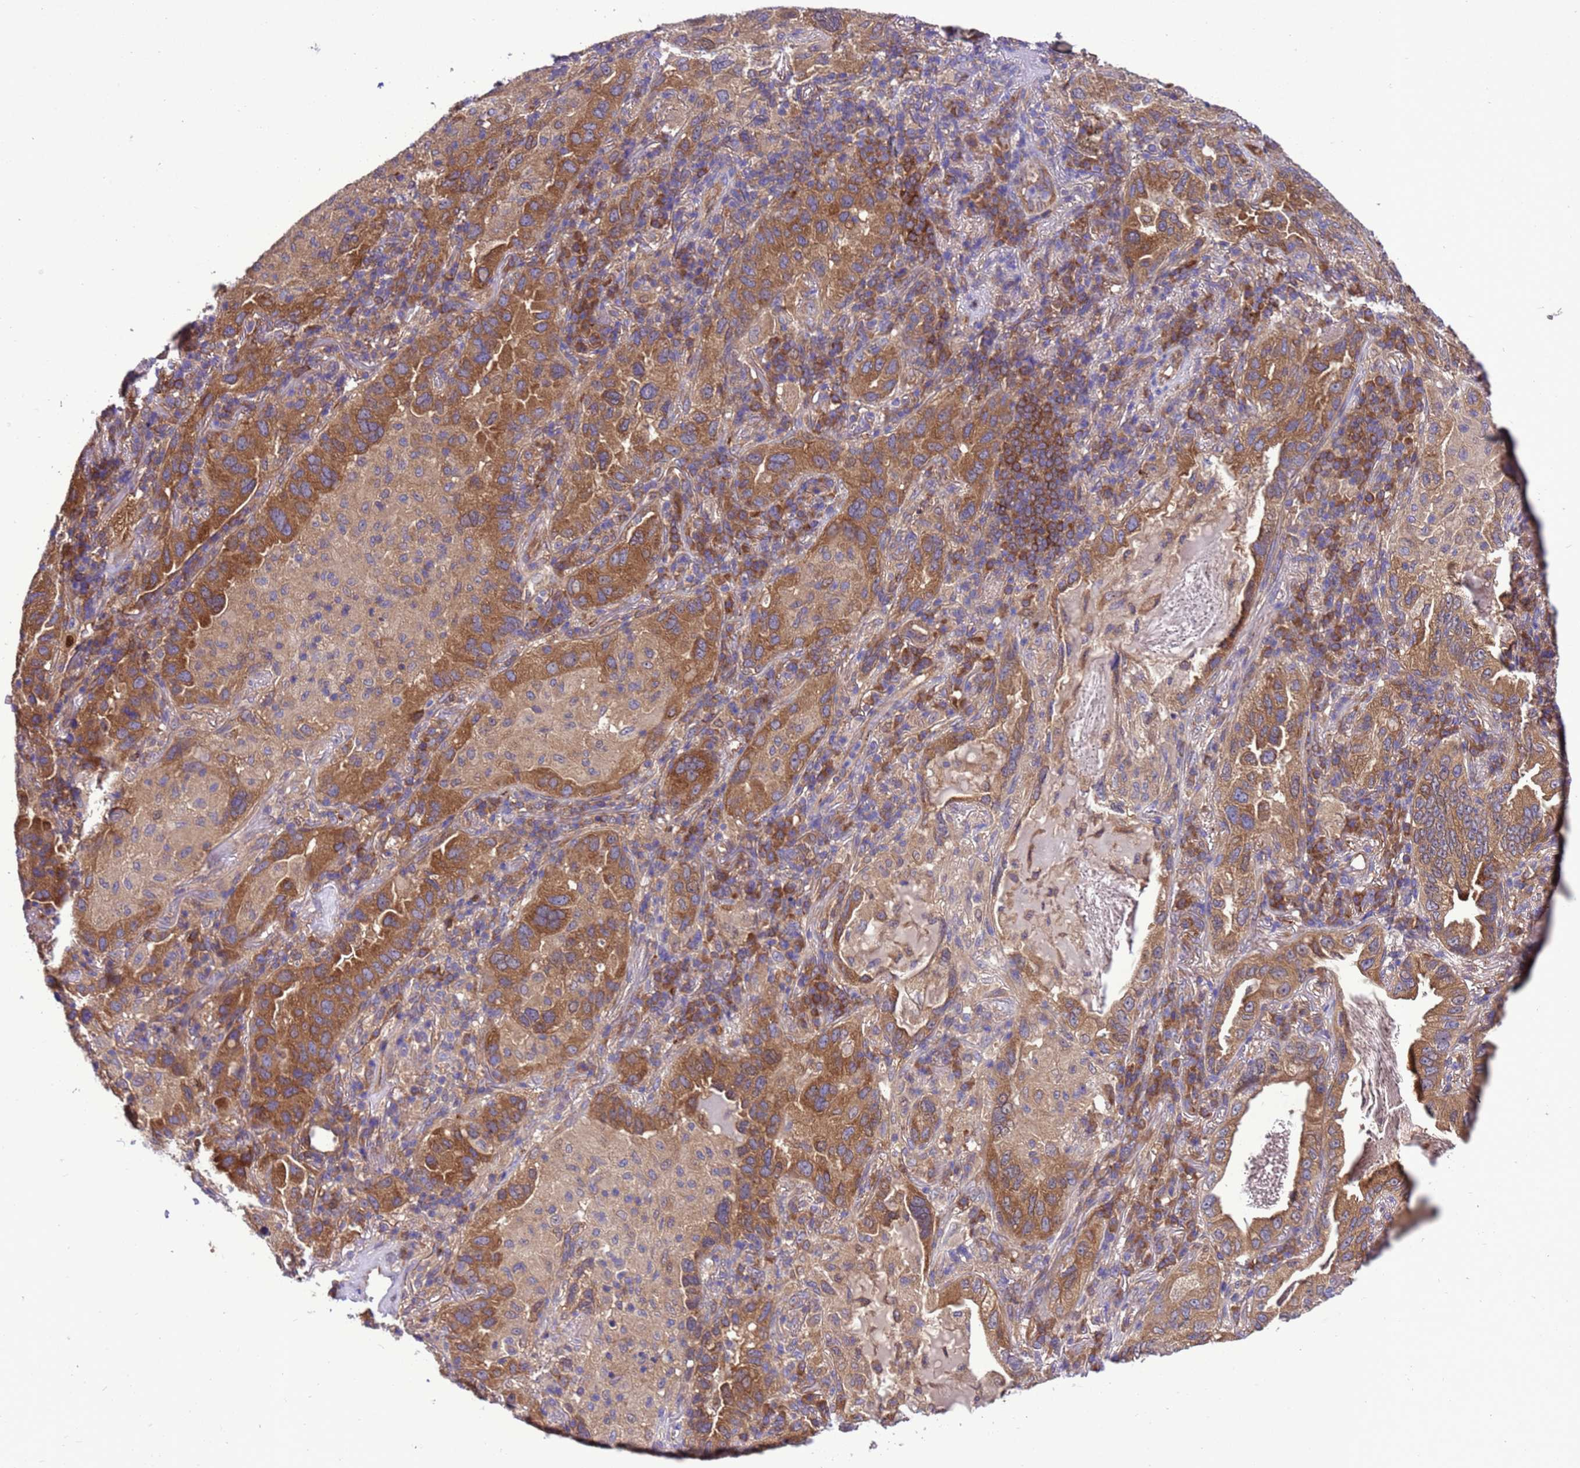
{"staining": {"intensity": "strong", "quantity": ">75%", "location": "cytoplasmic/membranous"}, "tissue": "lung cancer", "cell_type": "Tumor cells", "image_type": "cancer", "snomed": [{"axis": "morphology", "description": "Adenocarcinoma, NOS"}, {"axis": "topography", "description": "Lung"}], "caption": "Protein analysis of lung adenocarcinoma tissue displays strong cytoplasmic/membranous staining in approximately >75% of tumor cells. Ihc stains the protein of interest in brown and the nuclei are stained blue.", "gene": "RABEP2", "patient": {"sex": "female", "age": 69}}